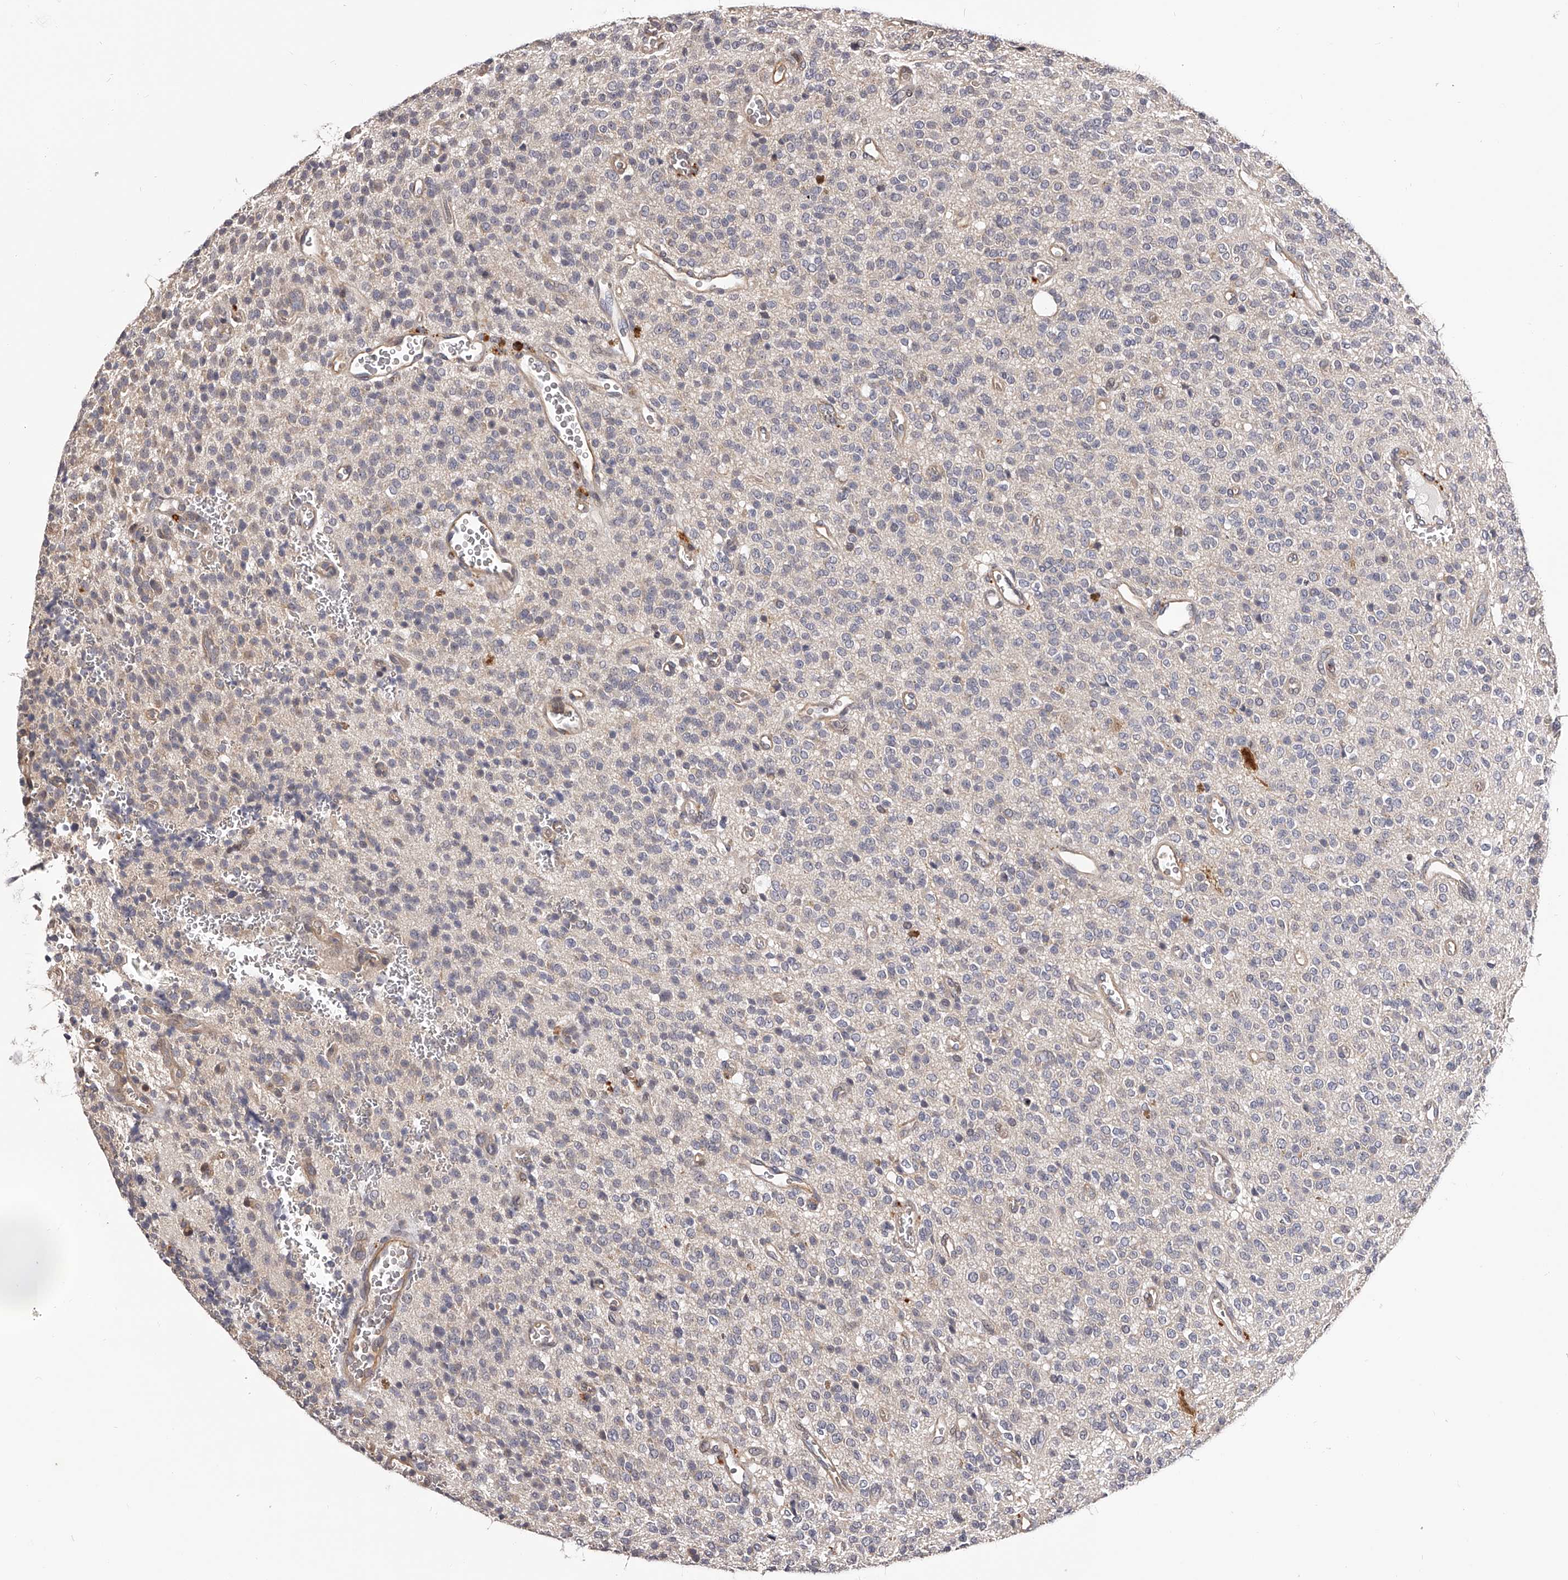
{"staining": {"intensity": "negative", "quantity": "none", "location": "none"}, "tissue": "glioma", "cell_type": "Tumor cells", "image_type": "cancer", "snomed": [{"axis": "morphology", "description": "Glioma, malignant, High grade"}, {"axis": "topography", "description": "Brain"}], "caption": "IHC histopathology image of glioma stained for a protein (brown), which reveals no positivity in tumor cells. (Brightfield microscopy of DAB (3,3'-diaminobenzidine) IHC at high magnification).", "gene": "PFDN2", "patient": {"sex": "male", "age": 34}}